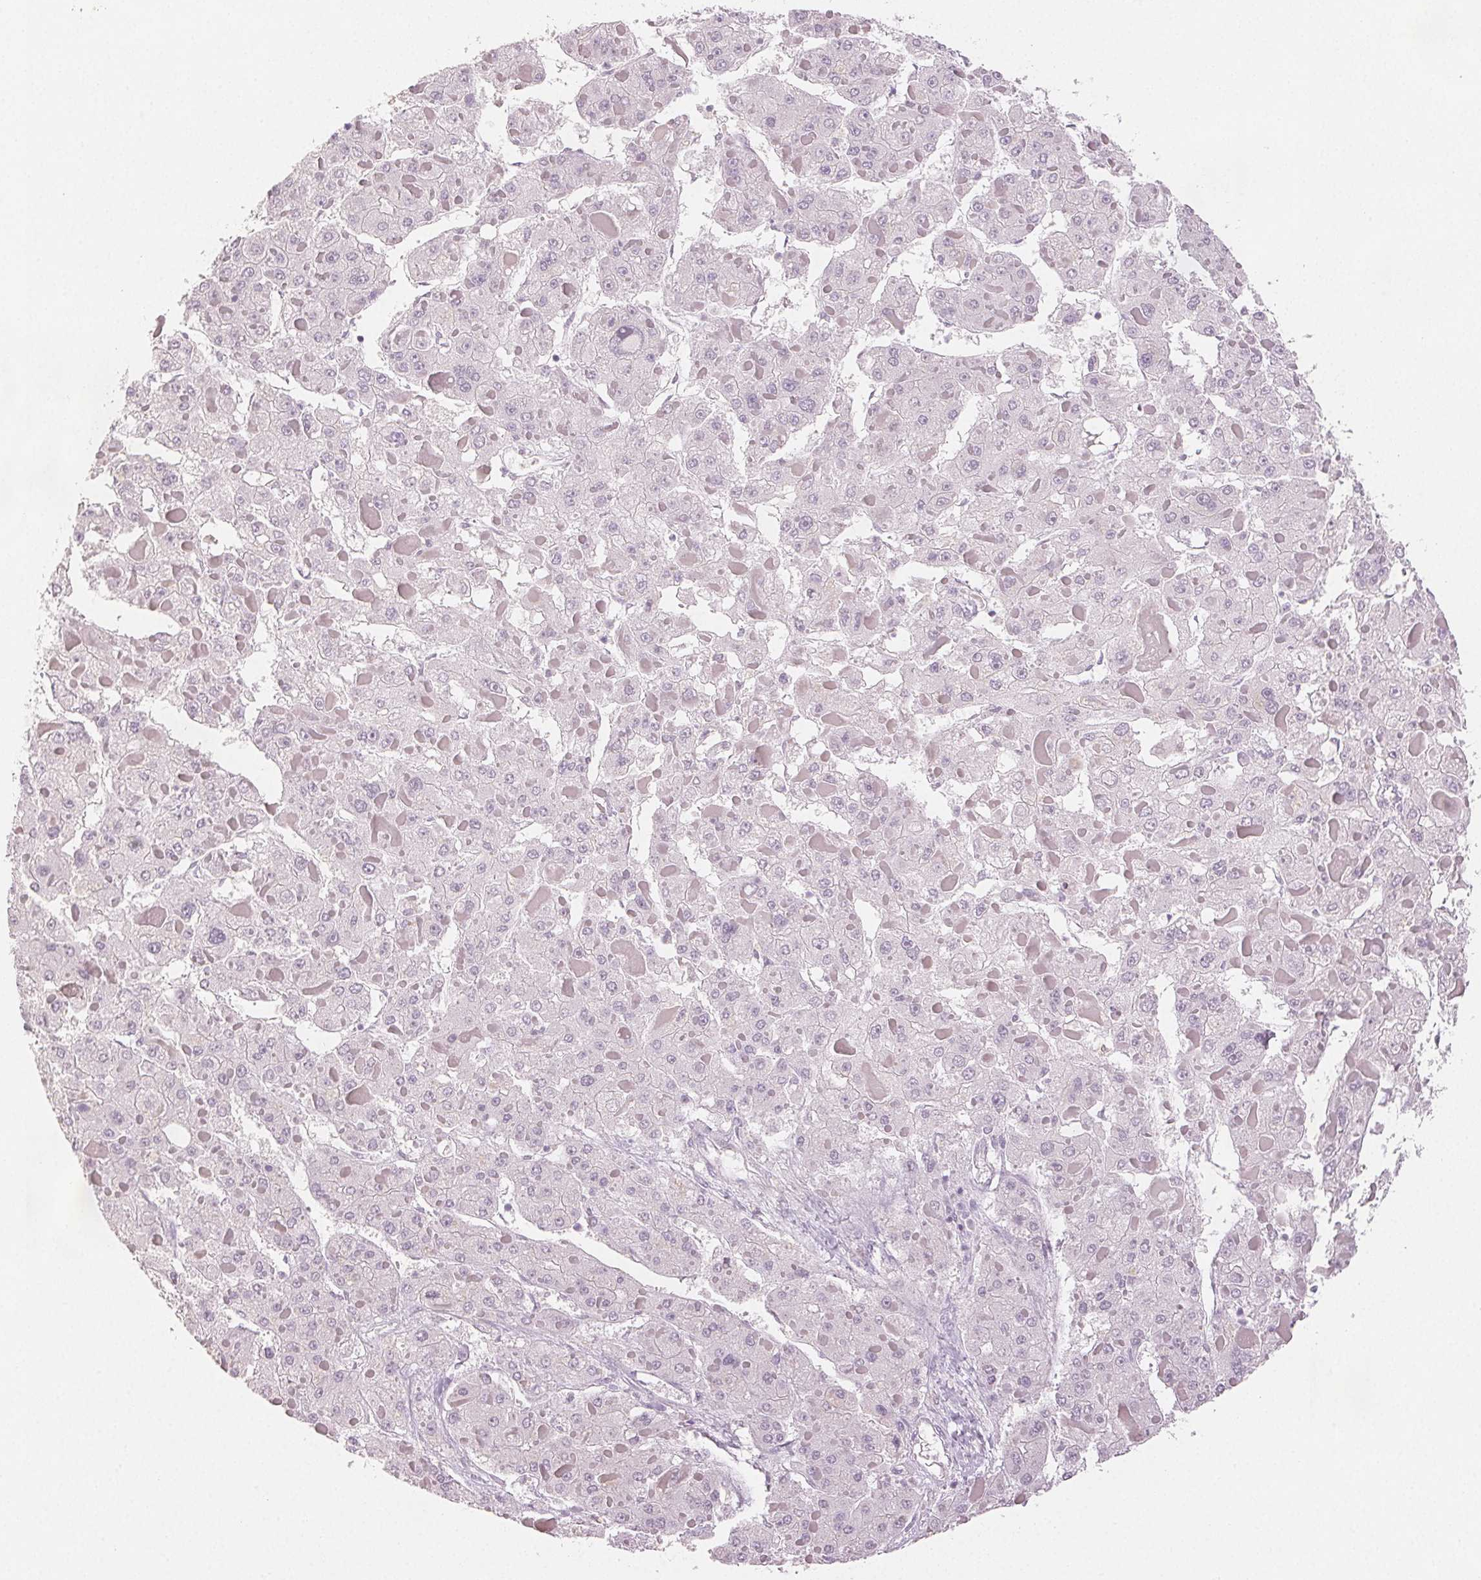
{"staining": {"intensity": "negative", "quantity": "none", "location": "none"}, "tissue": "liver cancer", "cell_type": "Tumor cells", "image_type": "cancer", "snomed": [{"axis": "morphology", "description": "Carcinoma, Hepatocellular, NOS"}, {"axis": "topography", "description": "Liver"}], "caption": "A histopathology image of human liver cancer (hepatocellular carcinoma) is negative for staining in tumor cells. (Stains: DAB (3,3'-diaminobenzidine) immunohistochemistry (IHC) with hematoxylin counter stain, Microscopy: brightfield microscopy at high magnification).", "gene": "SCGN", "patient": {"sex": "female", "age": 73}}